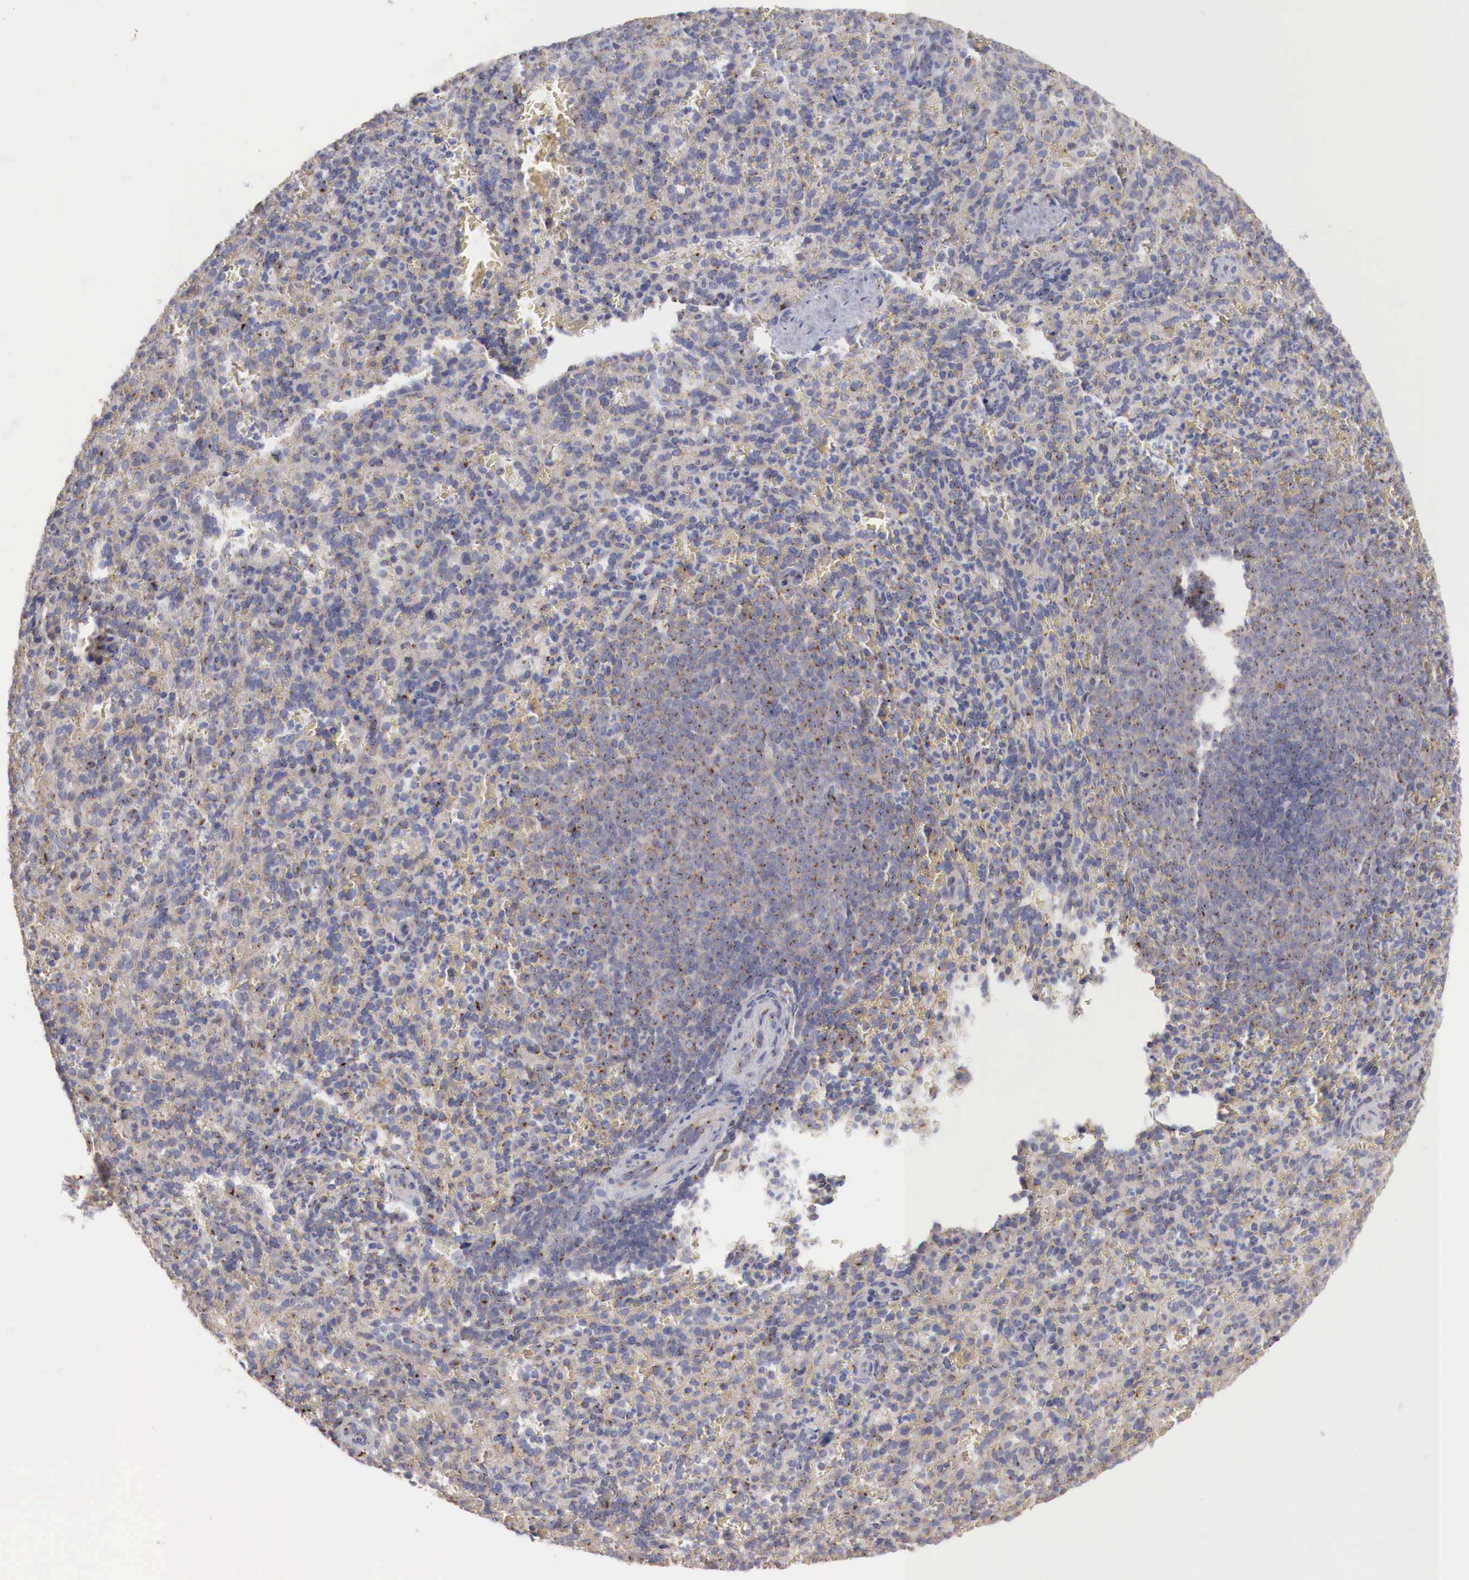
{"staining": {"intensity": "moderate", "quantity": "25%-75%", "location": "cytoplasmic/membranous"}, "tissue": "spleen", "cell_type": "Cells in red pulp", "image_type": "normal", "snomed": [{"axis": "morphology", "description": "Normal tissue, NOS"}, {"axis": "topography", "description": "Spleen"}], "caption": "DAB immunohistochemical staining of benign spleen reveals moderate cytoplasmic/membranous protein expression in approximately 25%-75% of cells in red pulp.", "gene": "SYAP1", "patient": {"sex": "female", "age": 21}}